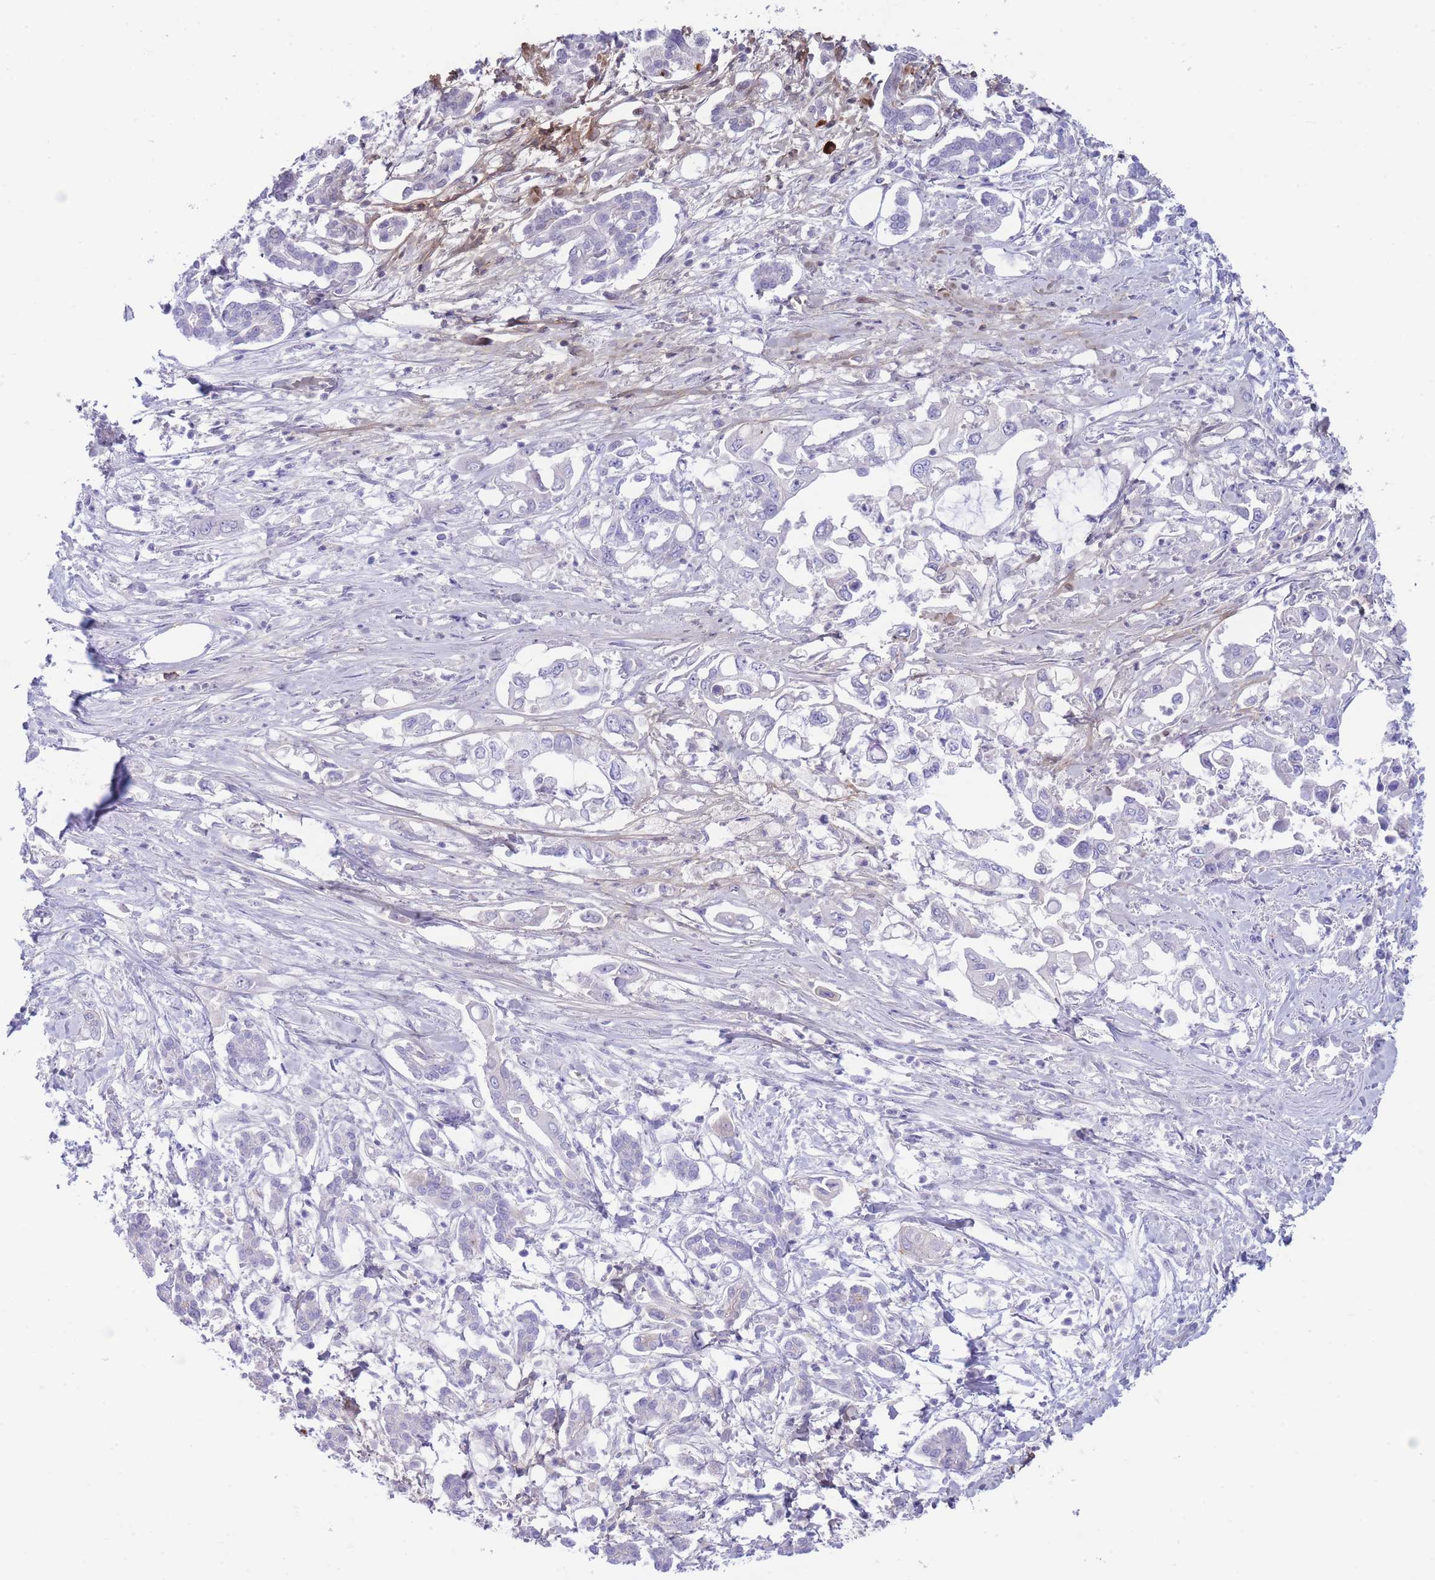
{"staining": {"intensity": "negative", "quantity": "none", "location": "none"}, "tissue": "pancreatic cancer", "cell_type": "Tumor cells", "image_type": "cancer", "snomed": [{"axis": "morphology", "description": "Adenocarcinoma, NOS"}, {"axis": "topography", "description": "Pancreas"}], "caption": "IHC micrograph of human pancreatic cancer stained for a protein (brown), which displays no expression in tumor cells. (Stains: DAB (3,3'-diaminobenzidine) IHC with hematoxylin counter stain, Microscopy: brightfield microscopy at high magnification).", "gene": "PCDHB3", "patient": {"sex": "male", "age": 61}}